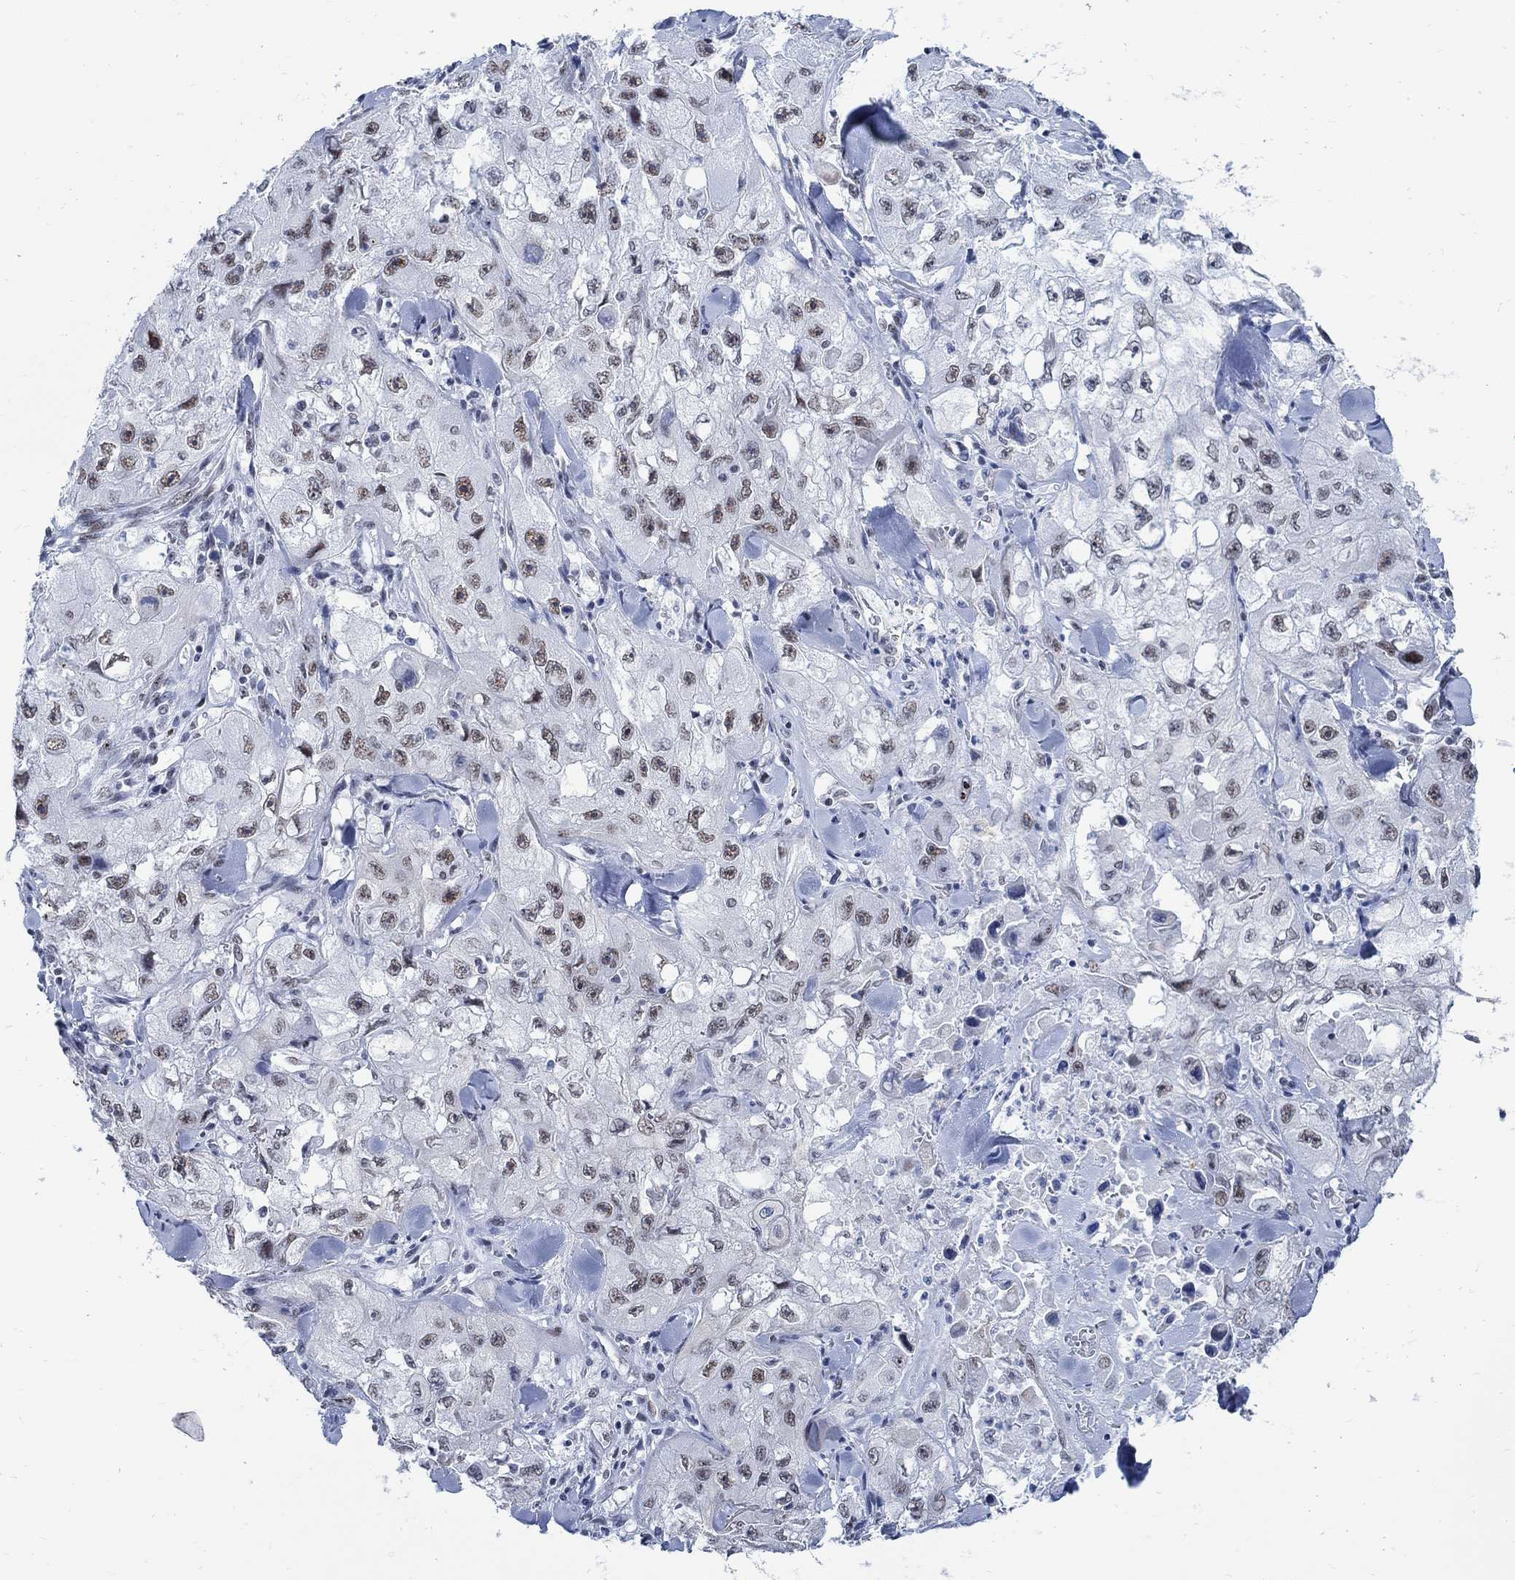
{"staining": {"intensity": "moderate", "quantity": "<25%", "location": "nuclear"}, "tissue": "skin cancer", "cell_type": "Tumor cells", "image_type": "cancer", "snomed": [{"axis": "morphology", "description": "Squamous cell carcinoma, NOS"}, {"axis": "topography", "description": "Skin"}, {"axis": "topography", "description": "Subcutis"}], "caption": "Immunohistochemical staining of skin cancer demonstrates low levels of moderate nuclear expression in approximately <25% of tumor cells.", "gene": "DLK1", "patient": {"sex": "male", "age": 73}}